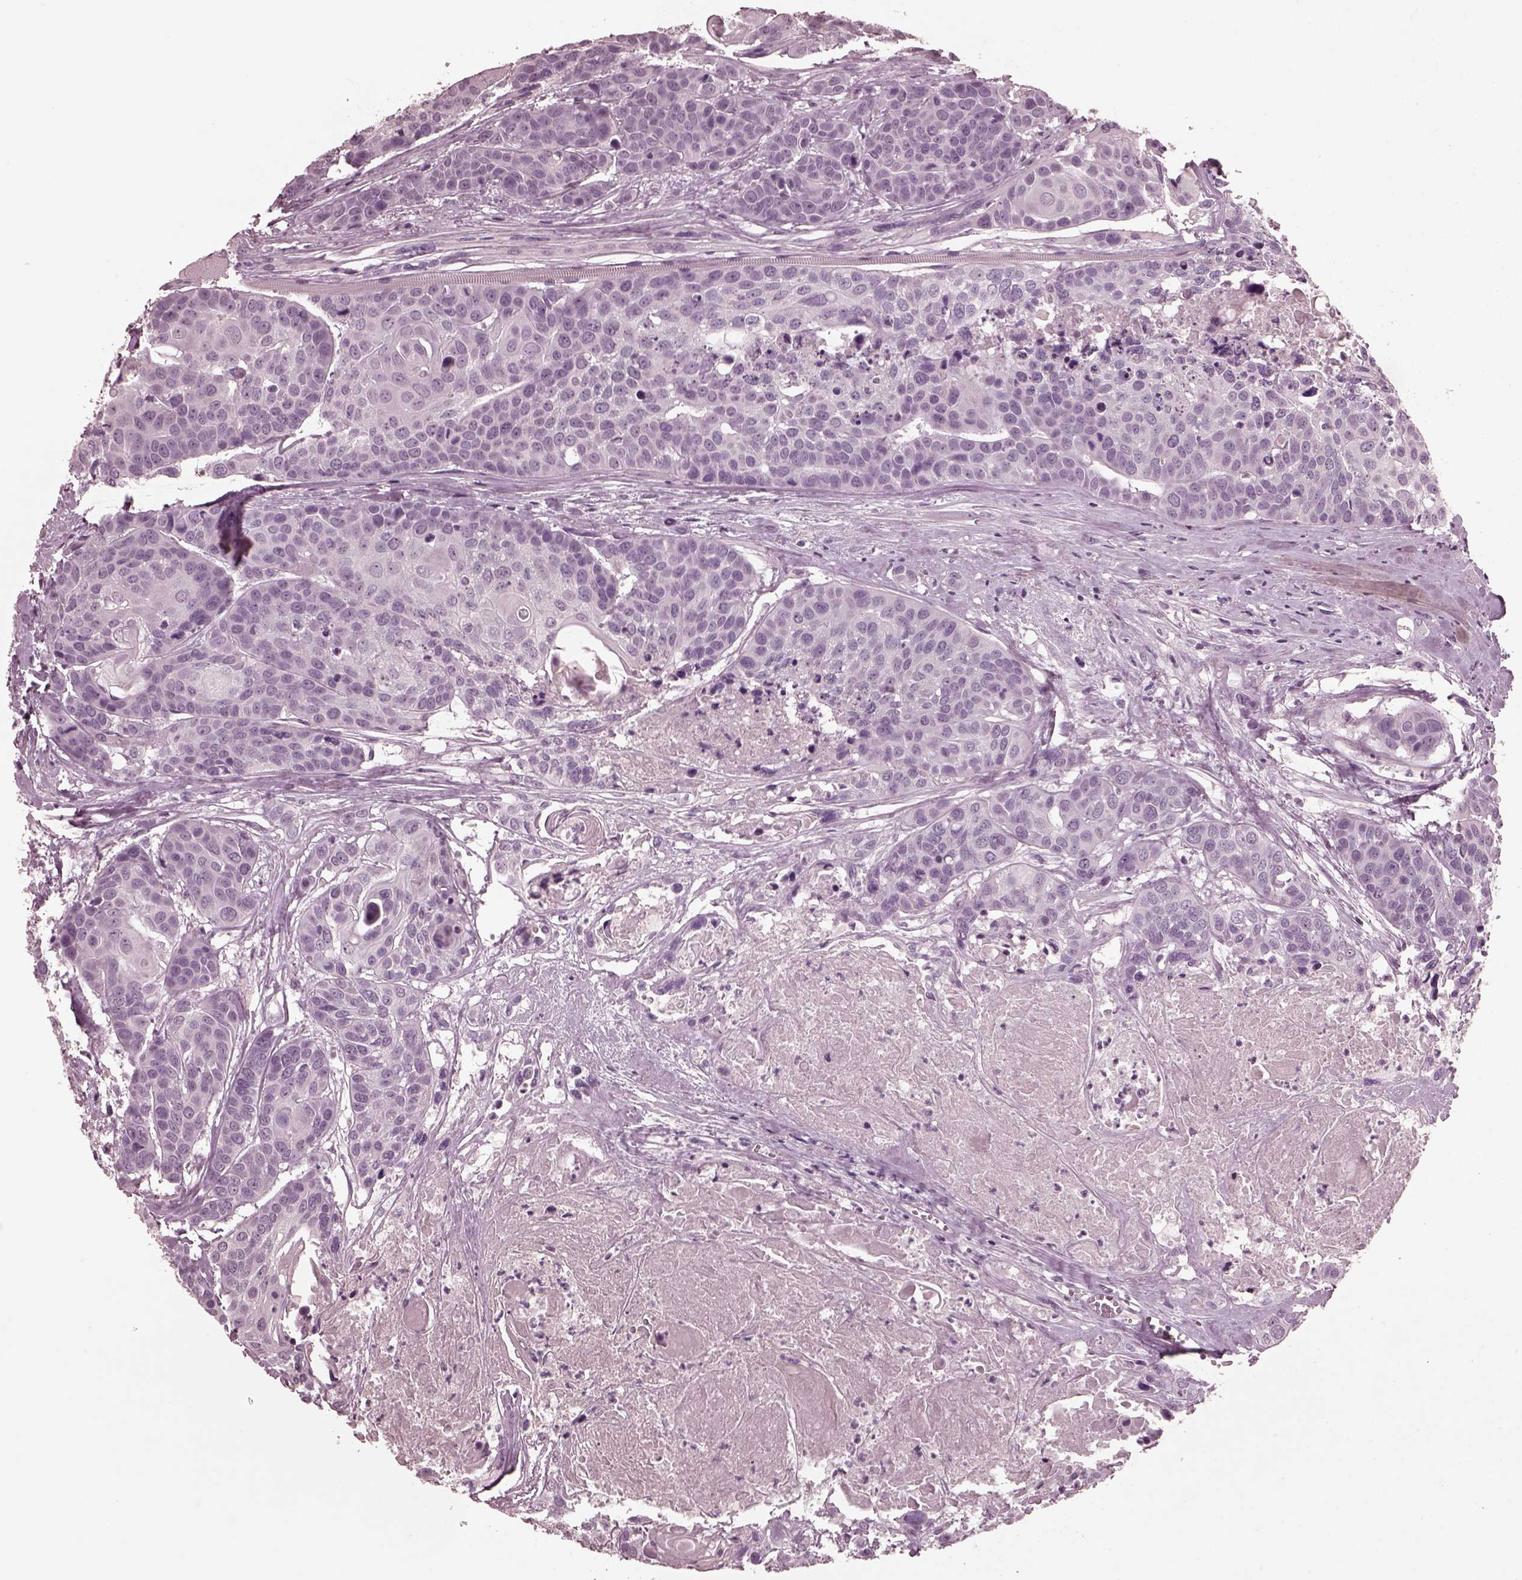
{"staining": {"intensity": "negative", "quantity": "none", "location": "none"}, "tissue": "head and neck cancer", "cell_type": "Tumor cells", "image_type": "cancer", "snomed": [{"axis": "morphology", "description": "Squamous cell carcinoma, NOS"}, {"axis": "topography", "description": "Oral tissue"}, {"axis": "topography", "description": "Head-Neck"}], "caption": "Tumor cells are negative for brown protein staining in head and neck squamous cell carcinoma.", "gene": "CGA", "patient": {"sex": "male", "age": 56}}